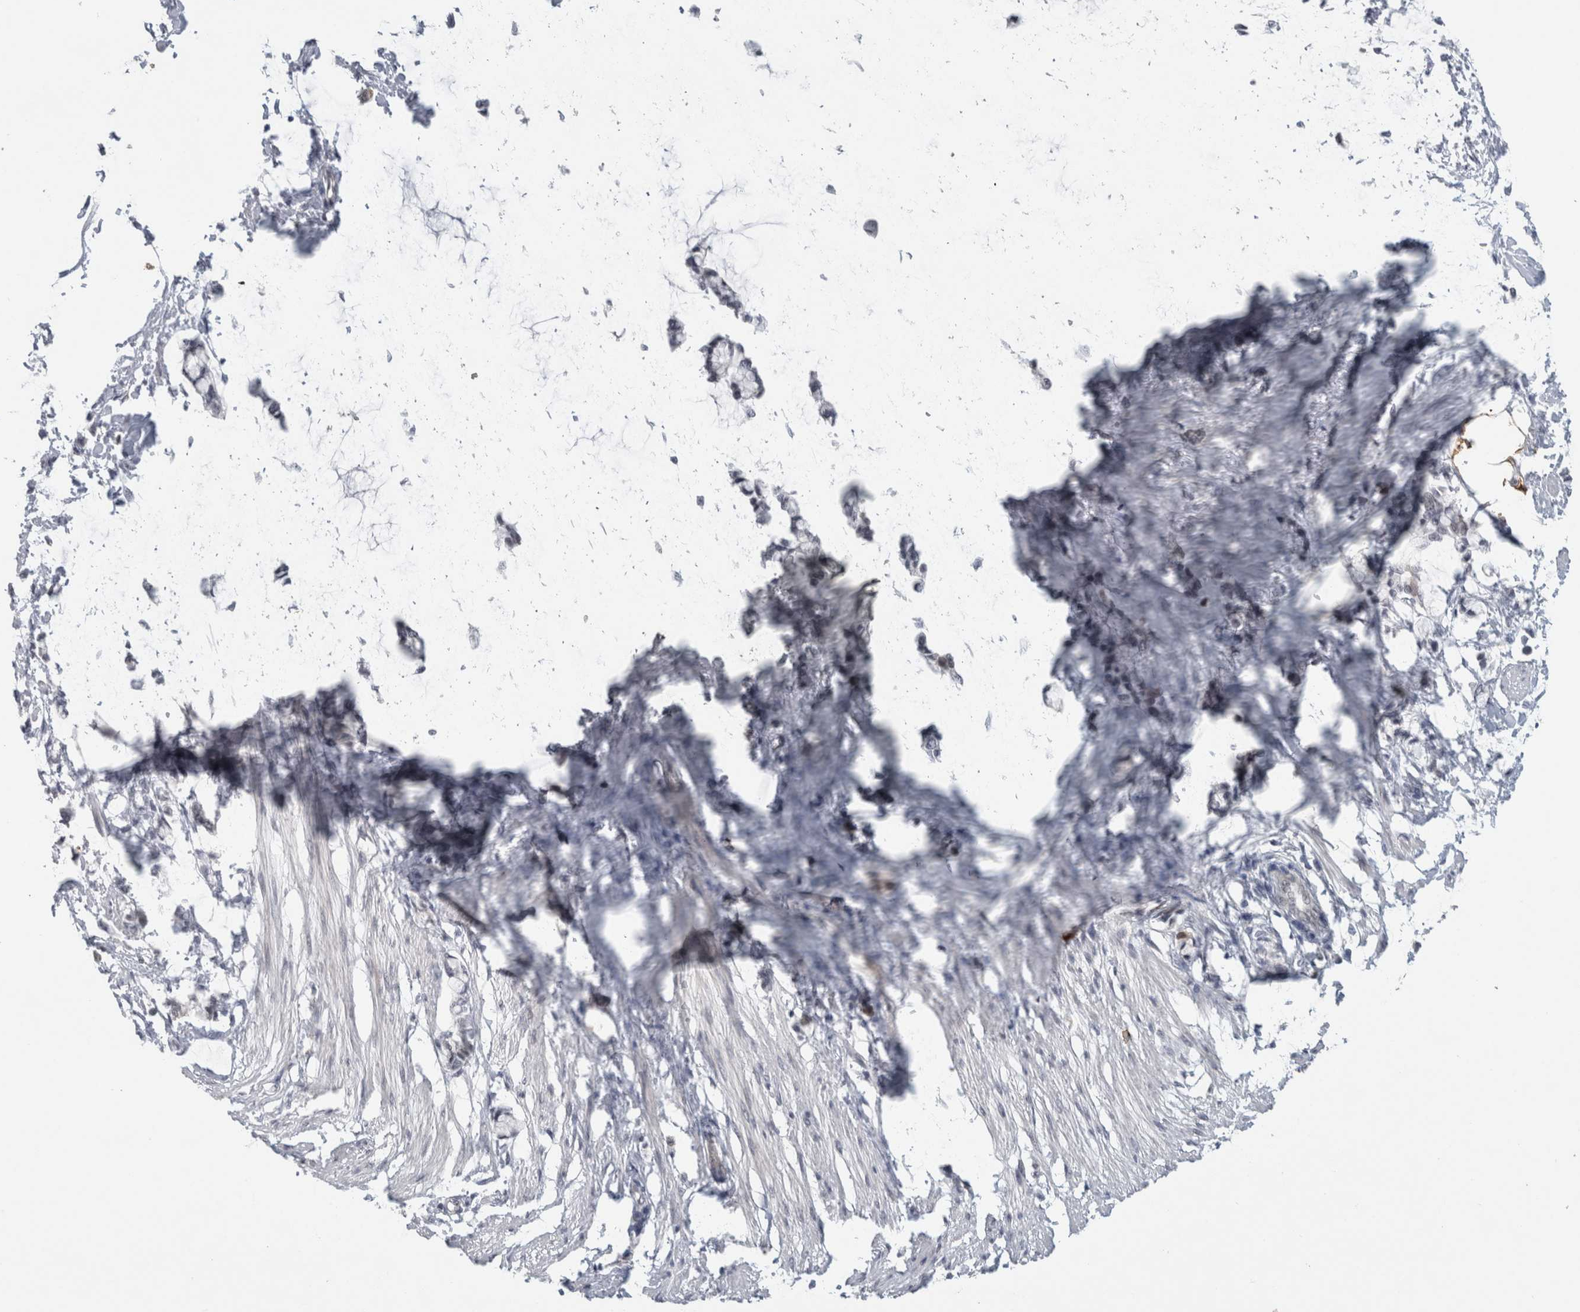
{"staining": {"intensity": "negative", "quantity": "none", "location": "none"}, "tissue": "smooth muscle", "cell_type": "Smooth muscle cells", "image_type": "normal", "snomed": [{"axis": "morphology", "description": "Normal tissue, NOS"}, {"axis": "morphology", "description": "Adenocarcinoma, NOS"}, {"axis": "topography", "description": "Smooth muscle"}, {"axis": "topography", "description": "Colon"}], "caption": "Smooth muscle cells show no significant protein expression in benign smooth muscle. (DAB IHC with hematoxylin counter stain).", "gene": "PRXL2A", "patient": {"sex": "male", "age": 14}}